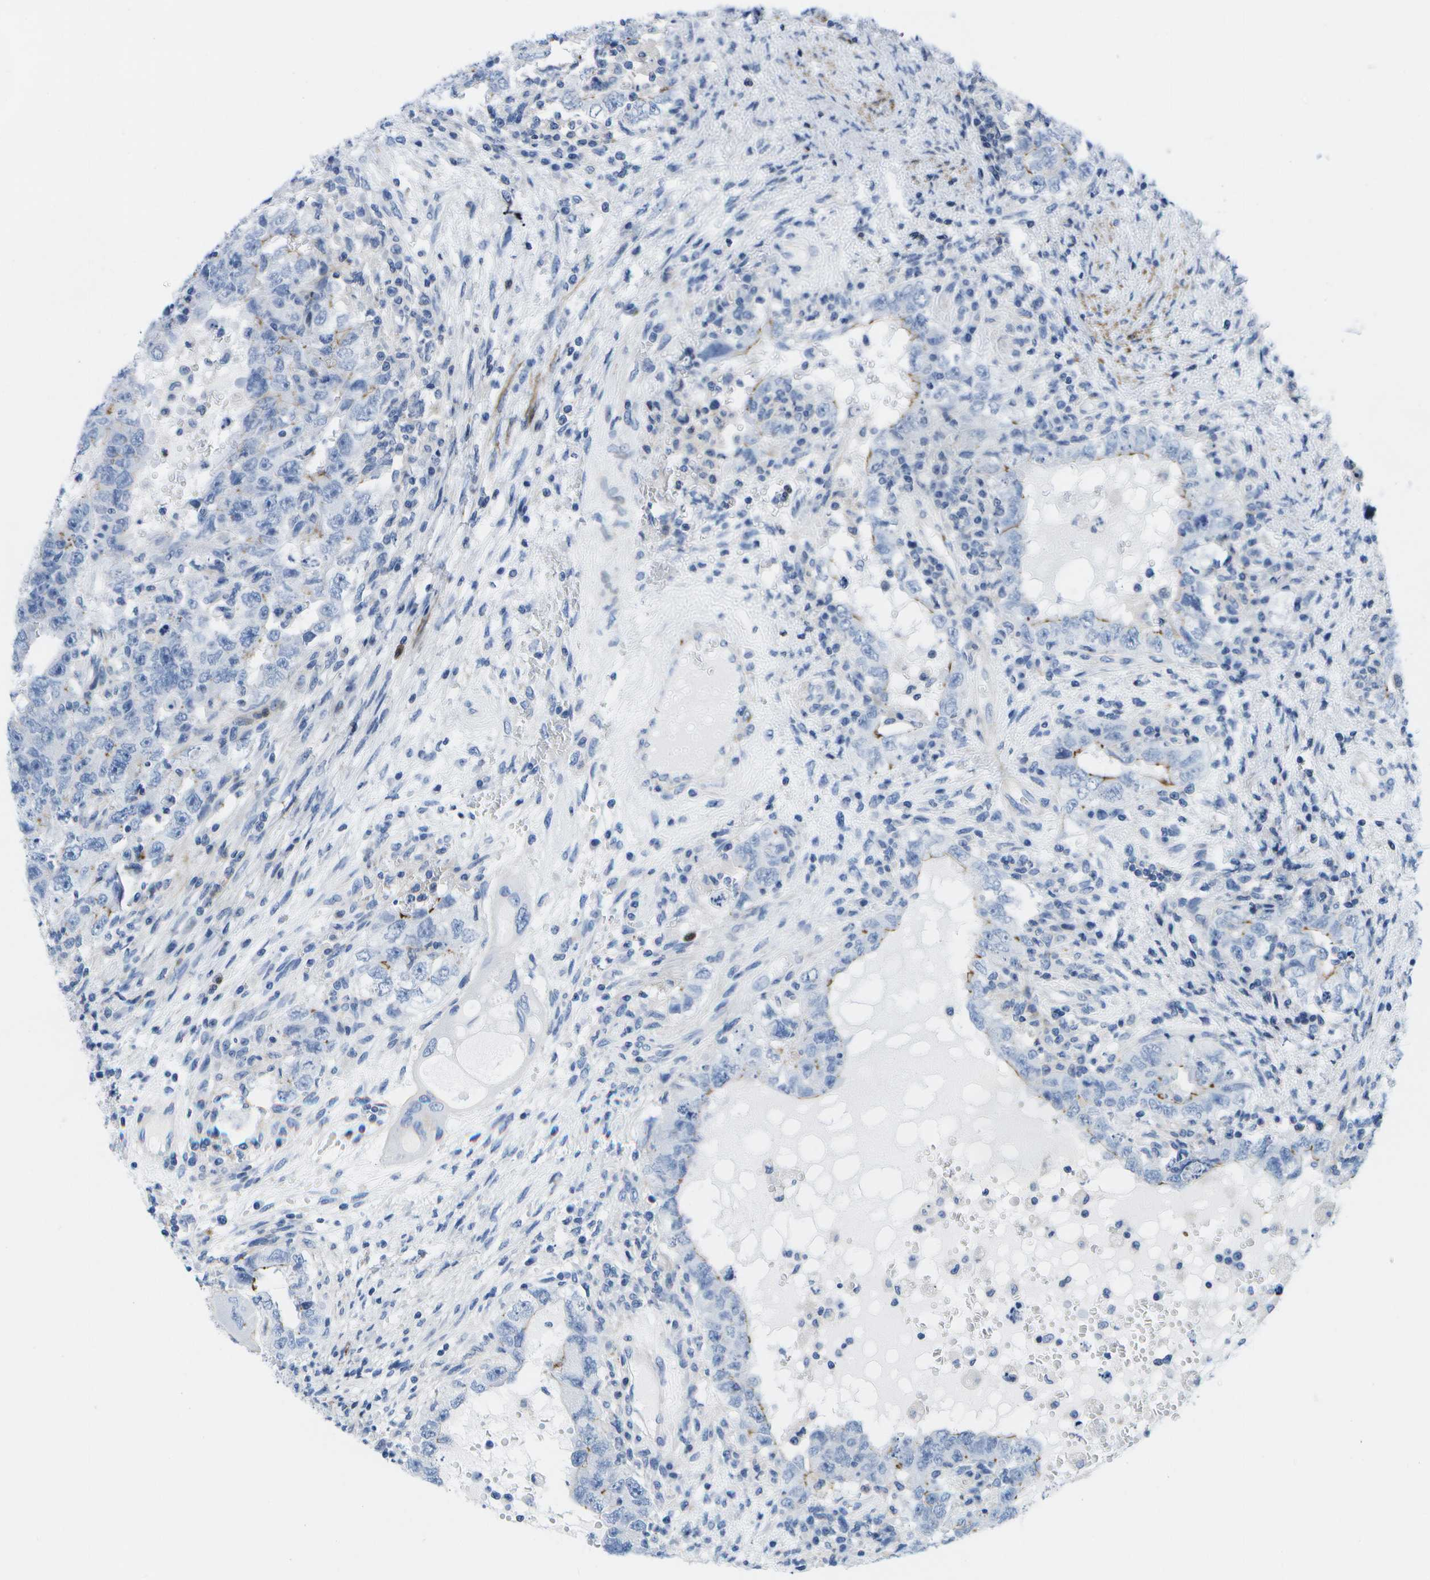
{"staining": {"intensity": "moderate", "quantity": "<25%", "location": "cytoplasmic/membranous"}, "tissue": "testis cancer", "cell_type": "Tumor cells", "image_type": "cancer", "snomed": [{"axis": "morphology", "description": "Carcinoma, Embryonal, NOS"}, {"axis": "topography", "description": "Testis"}], "caption": "A high-resolution micrograph shows IHC staining of testis embryonal carcinoma, which demonstrates moderate cytoplasmic/membranous staining in about <25% of tumor cells.", "gene": "ADGRG6", "patient": {"sex": "male", "age": 26}}